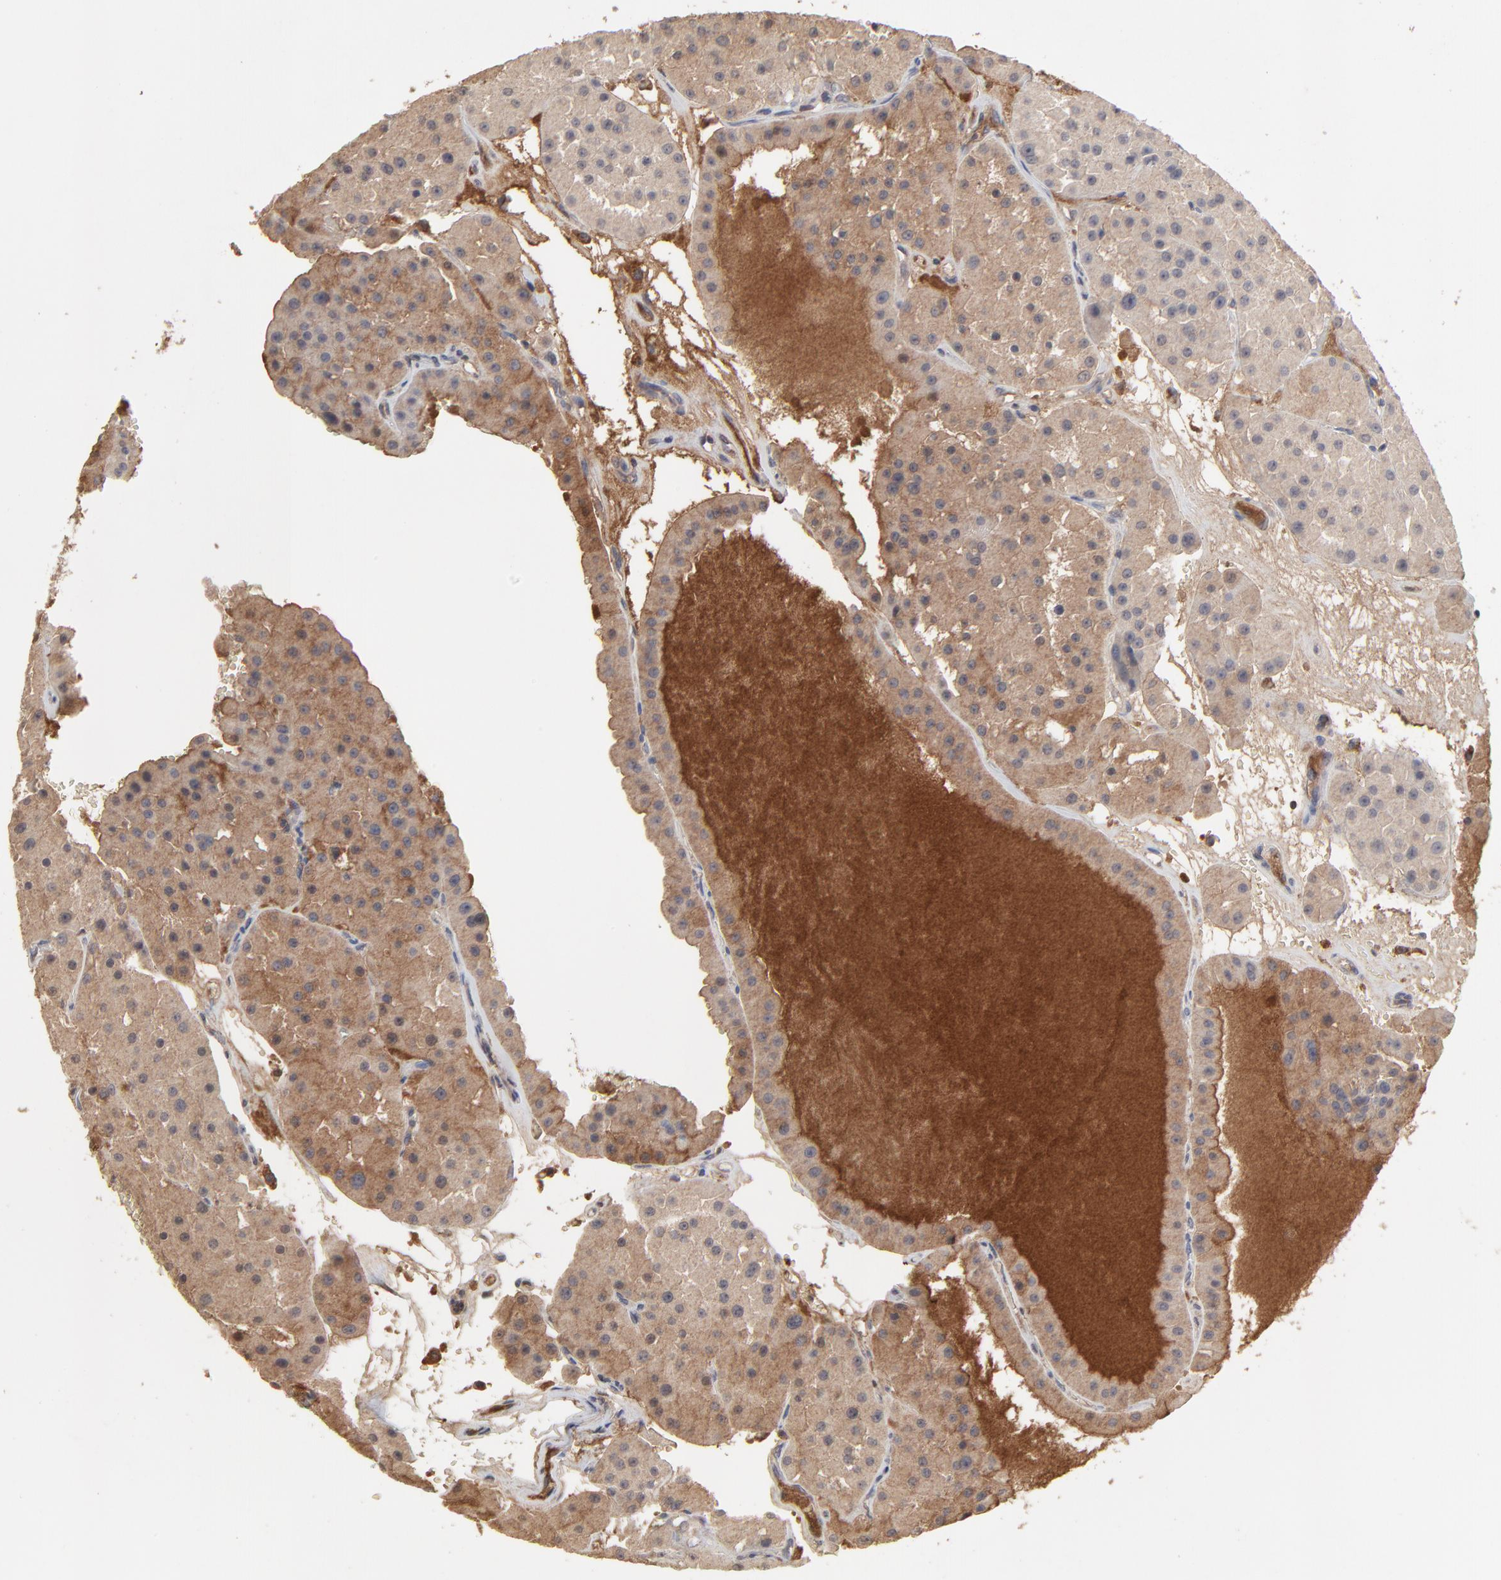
{"staining": {"intensity": "moderate", "quantity": ">75%", "location": "cytoplasmic/membranous"}, "tissue": "renal cancer", "cell_type": "Tumor cells", "image_type": "cancer", "snomed": [{"axis": "morphology", "description": "Adenocarcinoma, uncertain malignant potential"}, {"axis": "topography", "description": "Kidney"}], "caption": "Immunohistochemistry (IHC) image of human renal adenocarcinoma,  uncertain malignant potential stained for a protein (brown), which reveals medium levels of moderate cytoplasmic/membranous positivity in about >75% of tumor cells.", "gene": "VPREB3", "patient": {"sex": "male", "age": 63}}